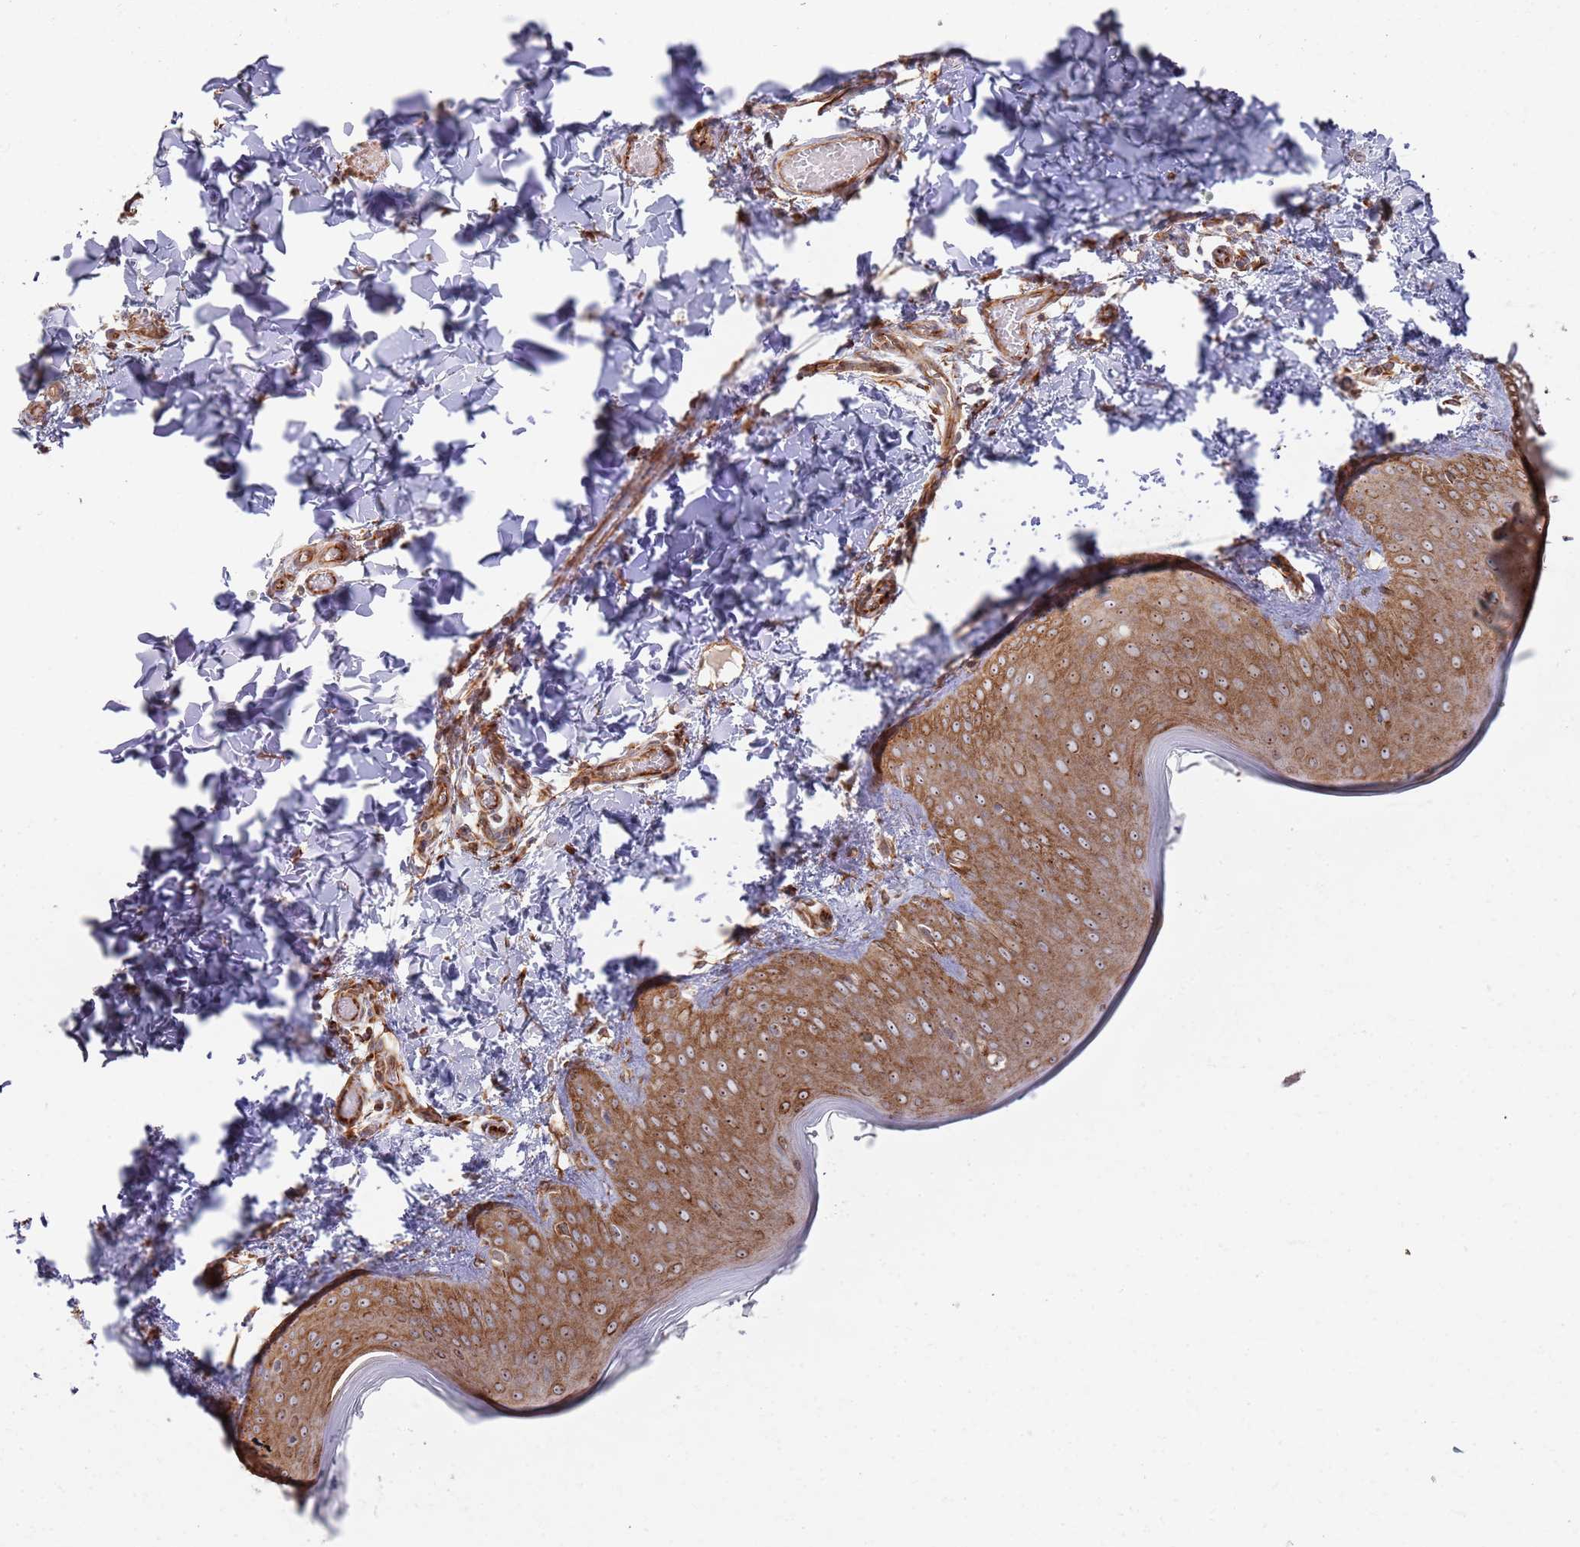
{"staining": {"intensity": "moderate", "quantity": ">75%", "location": "cytoplasmic/membranous"}, "tissue": "skin", "cell_type": "Fibroblasts", "image_type": "normal", "snomed": [{"axis": "morphology", "description": "Normal tissue, NOS"}, {"axis": "topography", "description": "Skin"}], "caption": "This is a histology image of immunohistochemistry (IHC) staining of unremarkable skin, which shows moderate positivity in the cytoplasmic/membranous of fibroblasts.", "gene": "PHF21A", "patient": {"sex": "male", "age": 36}}